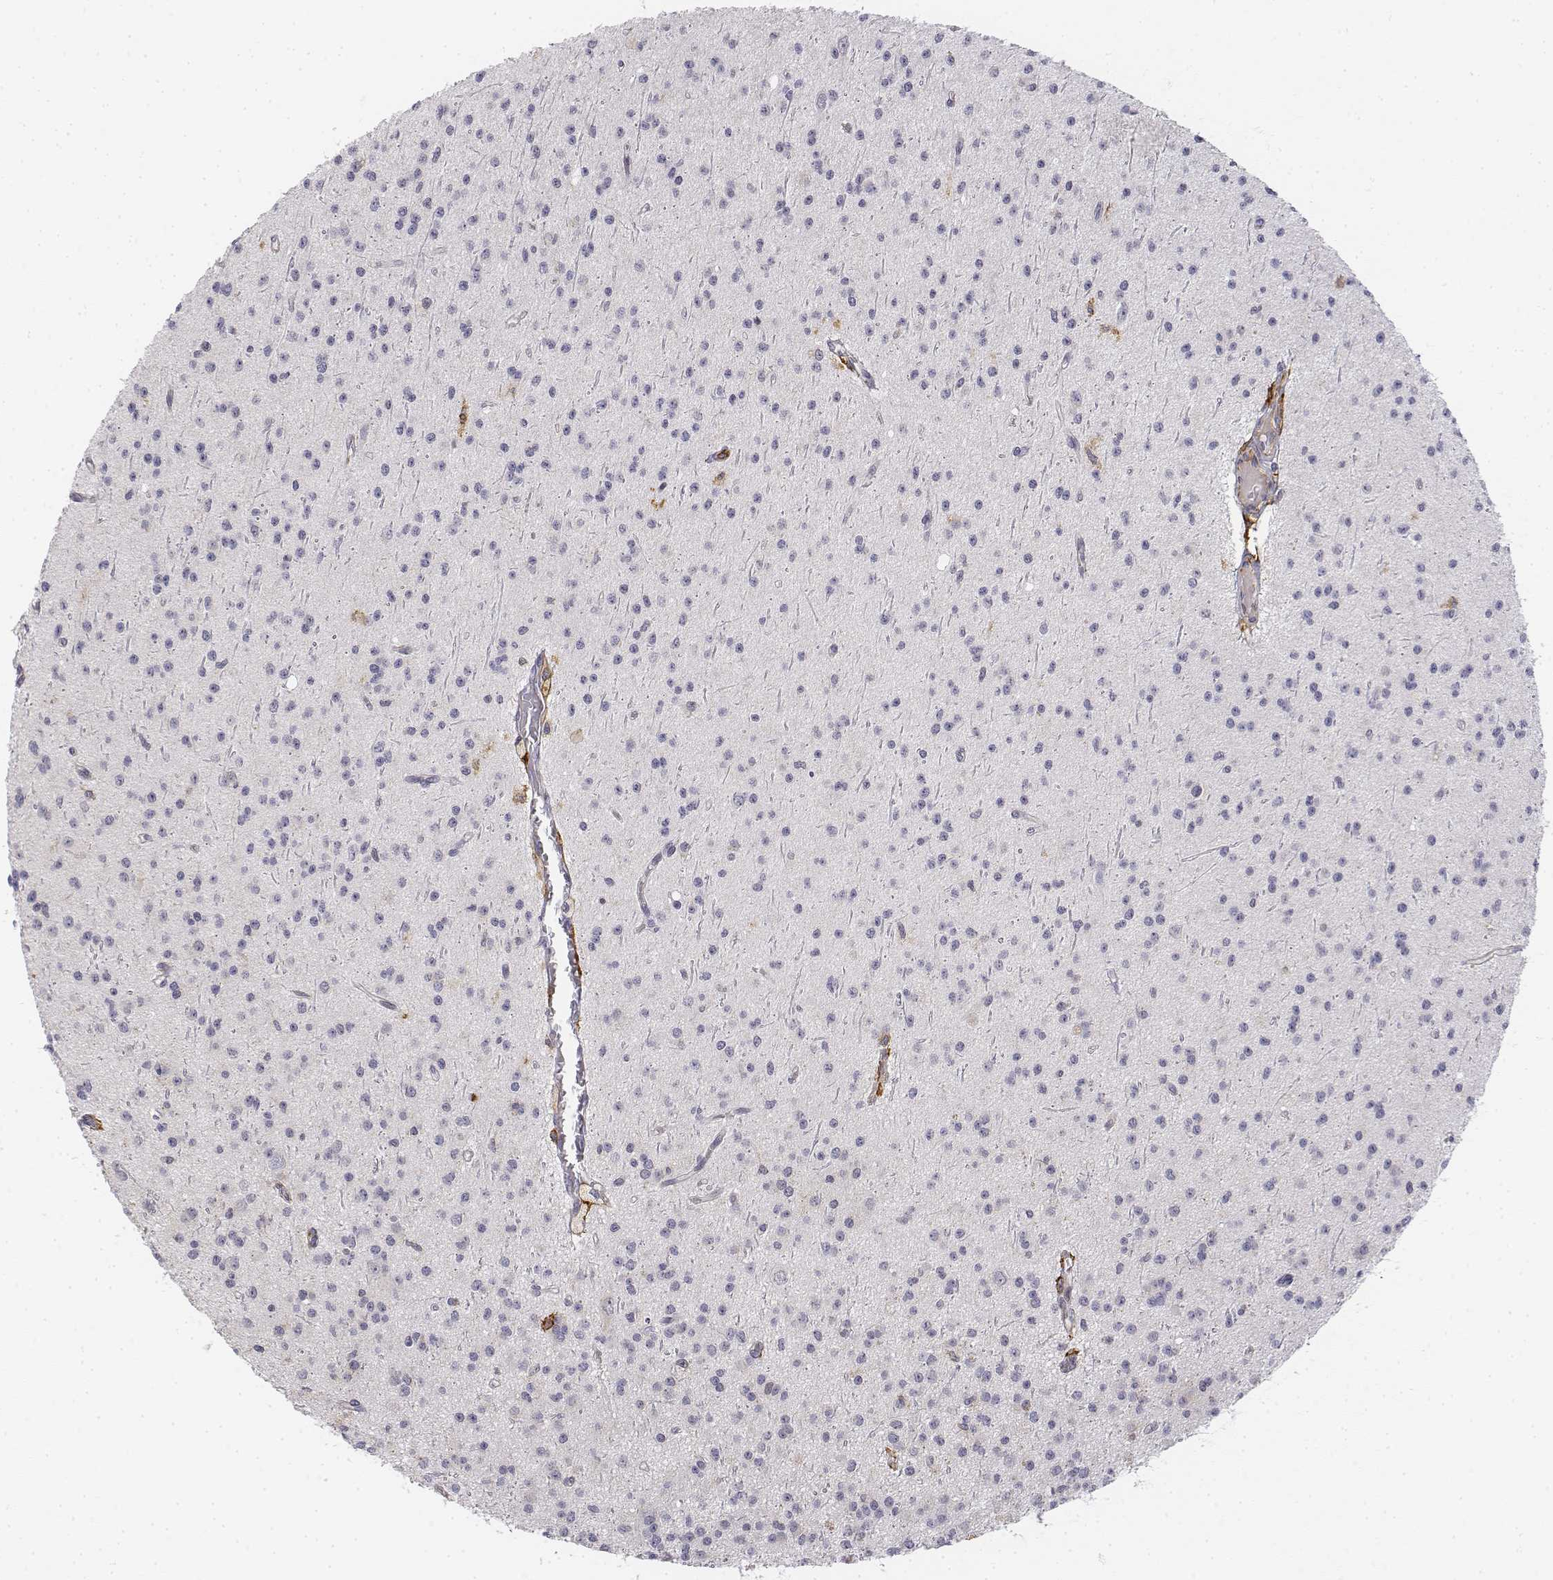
{"staining": {"intensity": "negative", "quantity": "none", "location": "none"}, "tissue": "glioma", "cell_type": "Tumor cells", "image_type": "cancer", "snomed": [{"axis": "morphology", "description": "Glioma, malignant, Low grade"}, {"axis": "topography", "description": "Brain"}], "caption": "A histopathology image of low-grade glioma (malignant) stained for a protein shows no brown staining in tumor cells.", "gene": "CD14", "patient": {"sex": "male", "age": 27}}